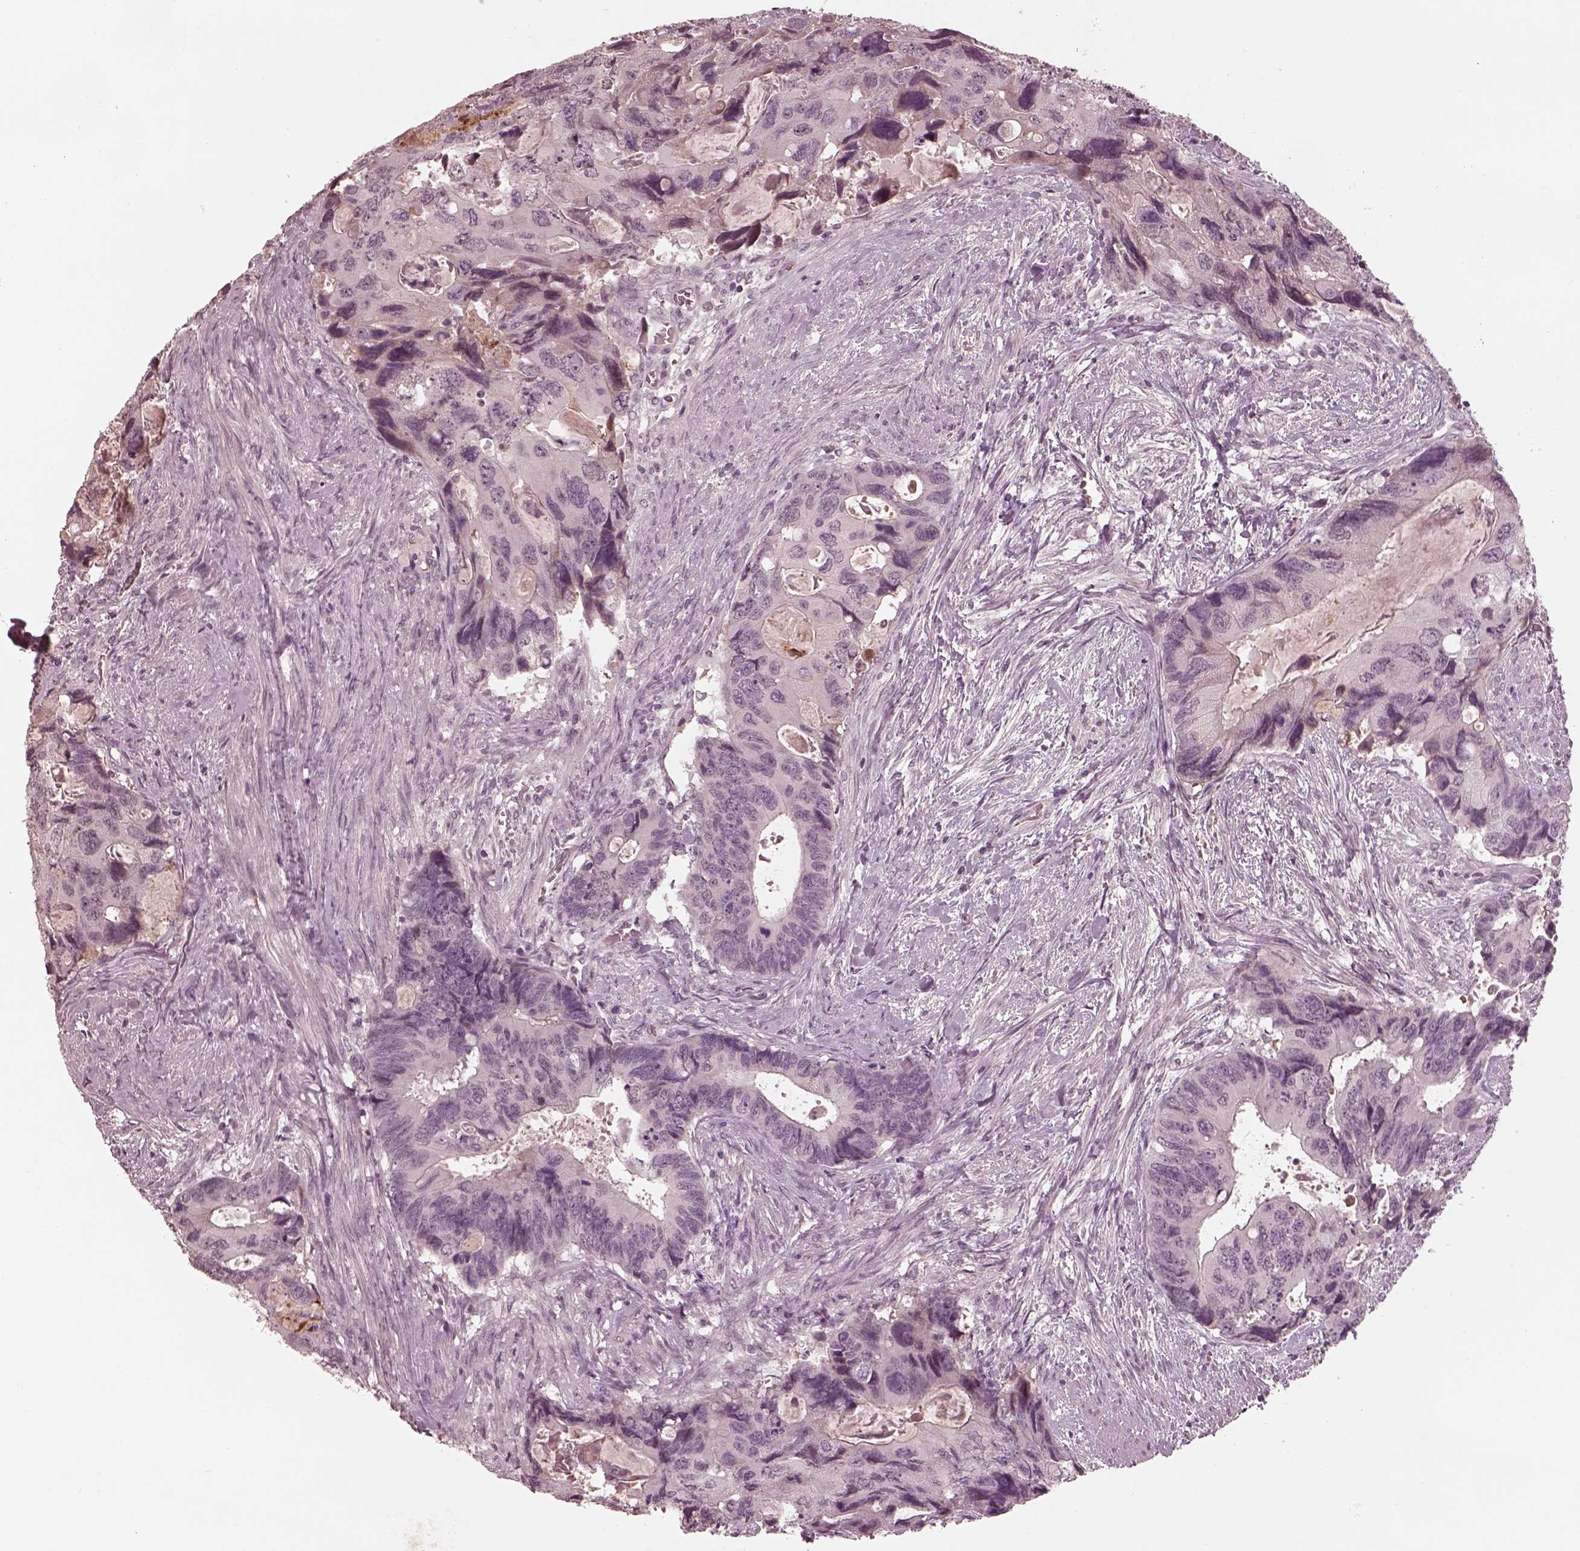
{"staining": {"intensity": "negative", "quantity": "none", "location": "none"}, "tissue": "colorectal cancer", "cell_type": "Tumor cells", "image_type": "cancer", "snomed": [{"axis": "morphology", "description": "Adenocarcinoma, NOS"}, {"axis": "topography", "description": "Rectum"}], "caption": "Immunohistochemistry (IHC) of human colorectal cancer (adenocarcinoma) exhibits no expression in tumor cells.", "gene": "KCNA2", "patient": {"sex": "male", "age": 62}}